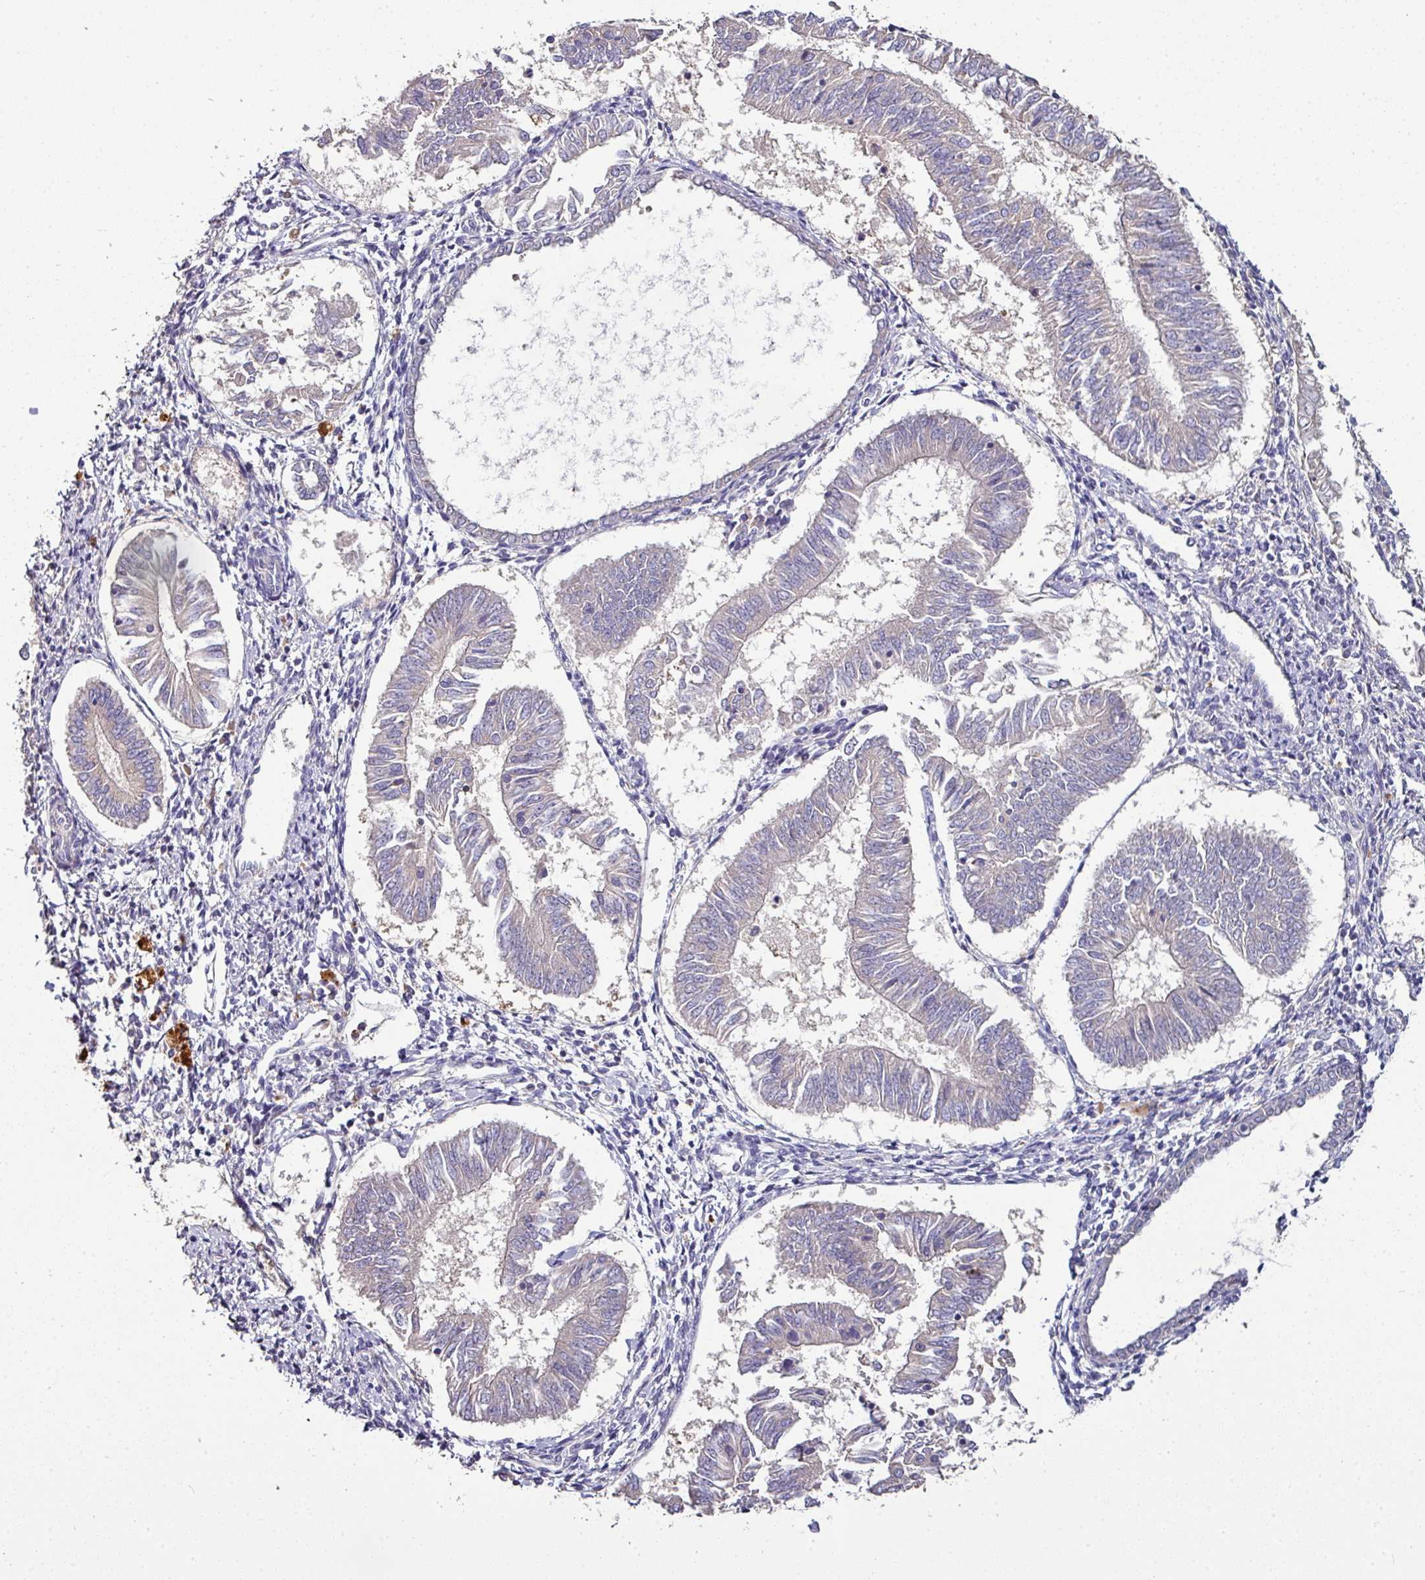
{"staining": {"intensity": "negative", "quantity": "none", "location": "none"}, "tissue": "endometrial cancer", "cell_type": "Tumor cells", "image_type": "cancer", "snomed": [{"axis": "morphology", "description": "Adenocarcinoma, NOS"}, {"axis": "topography", "description": "Endometrium"}], "caption": "A high-resolution histopathology image shows immunohistochemistry (IHC) staining of adenocarcinoma (endometrial), which exhibits no significant expression in tumor cells. Brightfield microscopy of immunohistochemistry (IHC) stained with DAB (3,3'-diaminobenzidine) (brown) and hematoxylin (blue), captured at high magnification.", "gene": "AEBP2", "patient": {"sex": "female", "age": 58}}